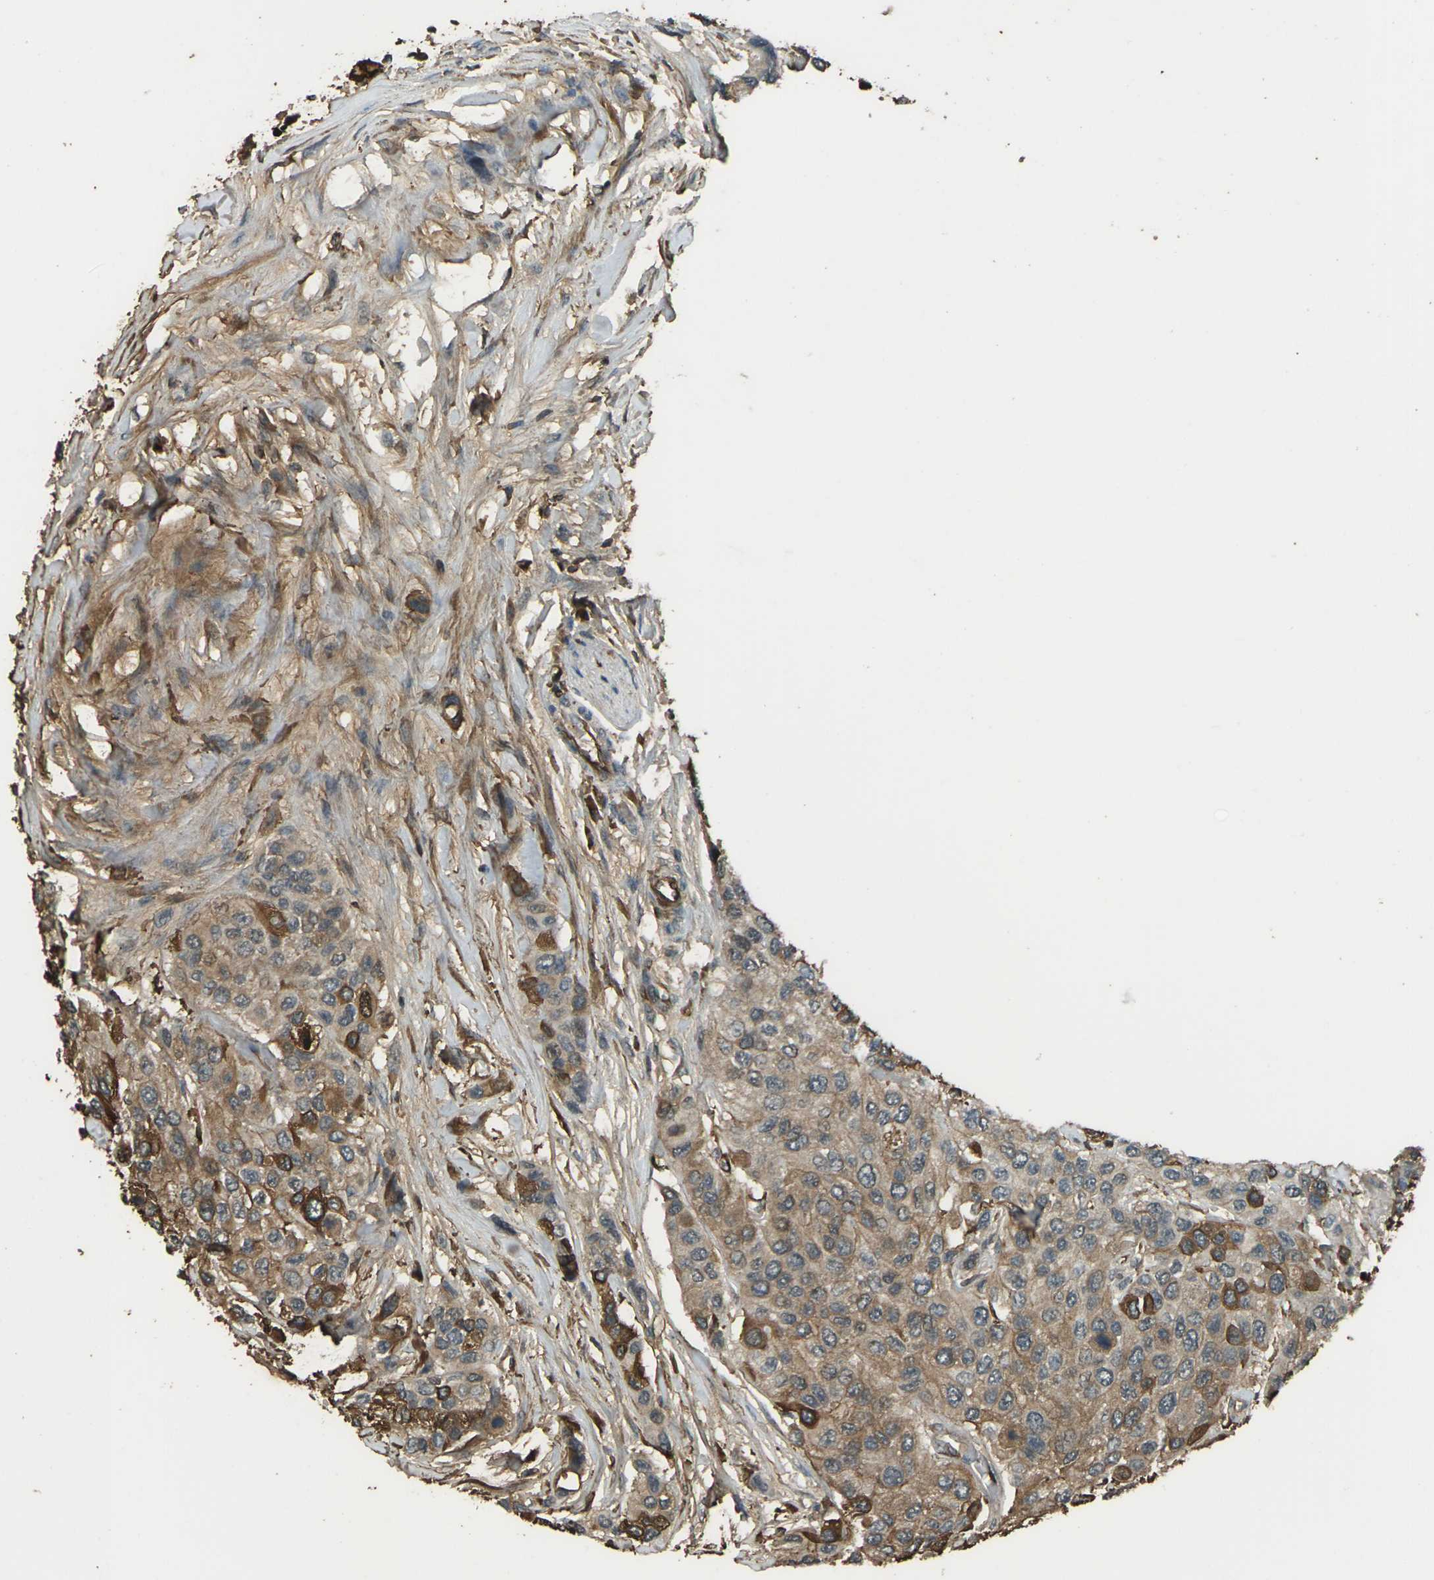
{"staining": {"intensity": "strong", "quantity": "25%-75%", "location": "cytoplasmic/membranous"}, "tissue": "urothelial cancer", "cell_type": "Tumor cells", "image_type": "cancer", "snomed": [{"axis": "morphology", "description": "Urothelial carcinoma, High grade"}, {"axis": "topography", "description": "Urinary bladder"}], "caption": "Protein expression analysis of urothelial cancer exhibits strong cytoplasmic/membranous positivity in about 25%-75% of tumor cells. The protein of interest is shown in brown color, while the nuclei are stained blue.", "gene": "CYP1B1", "patient": {"sex": "female", "age": 56}}